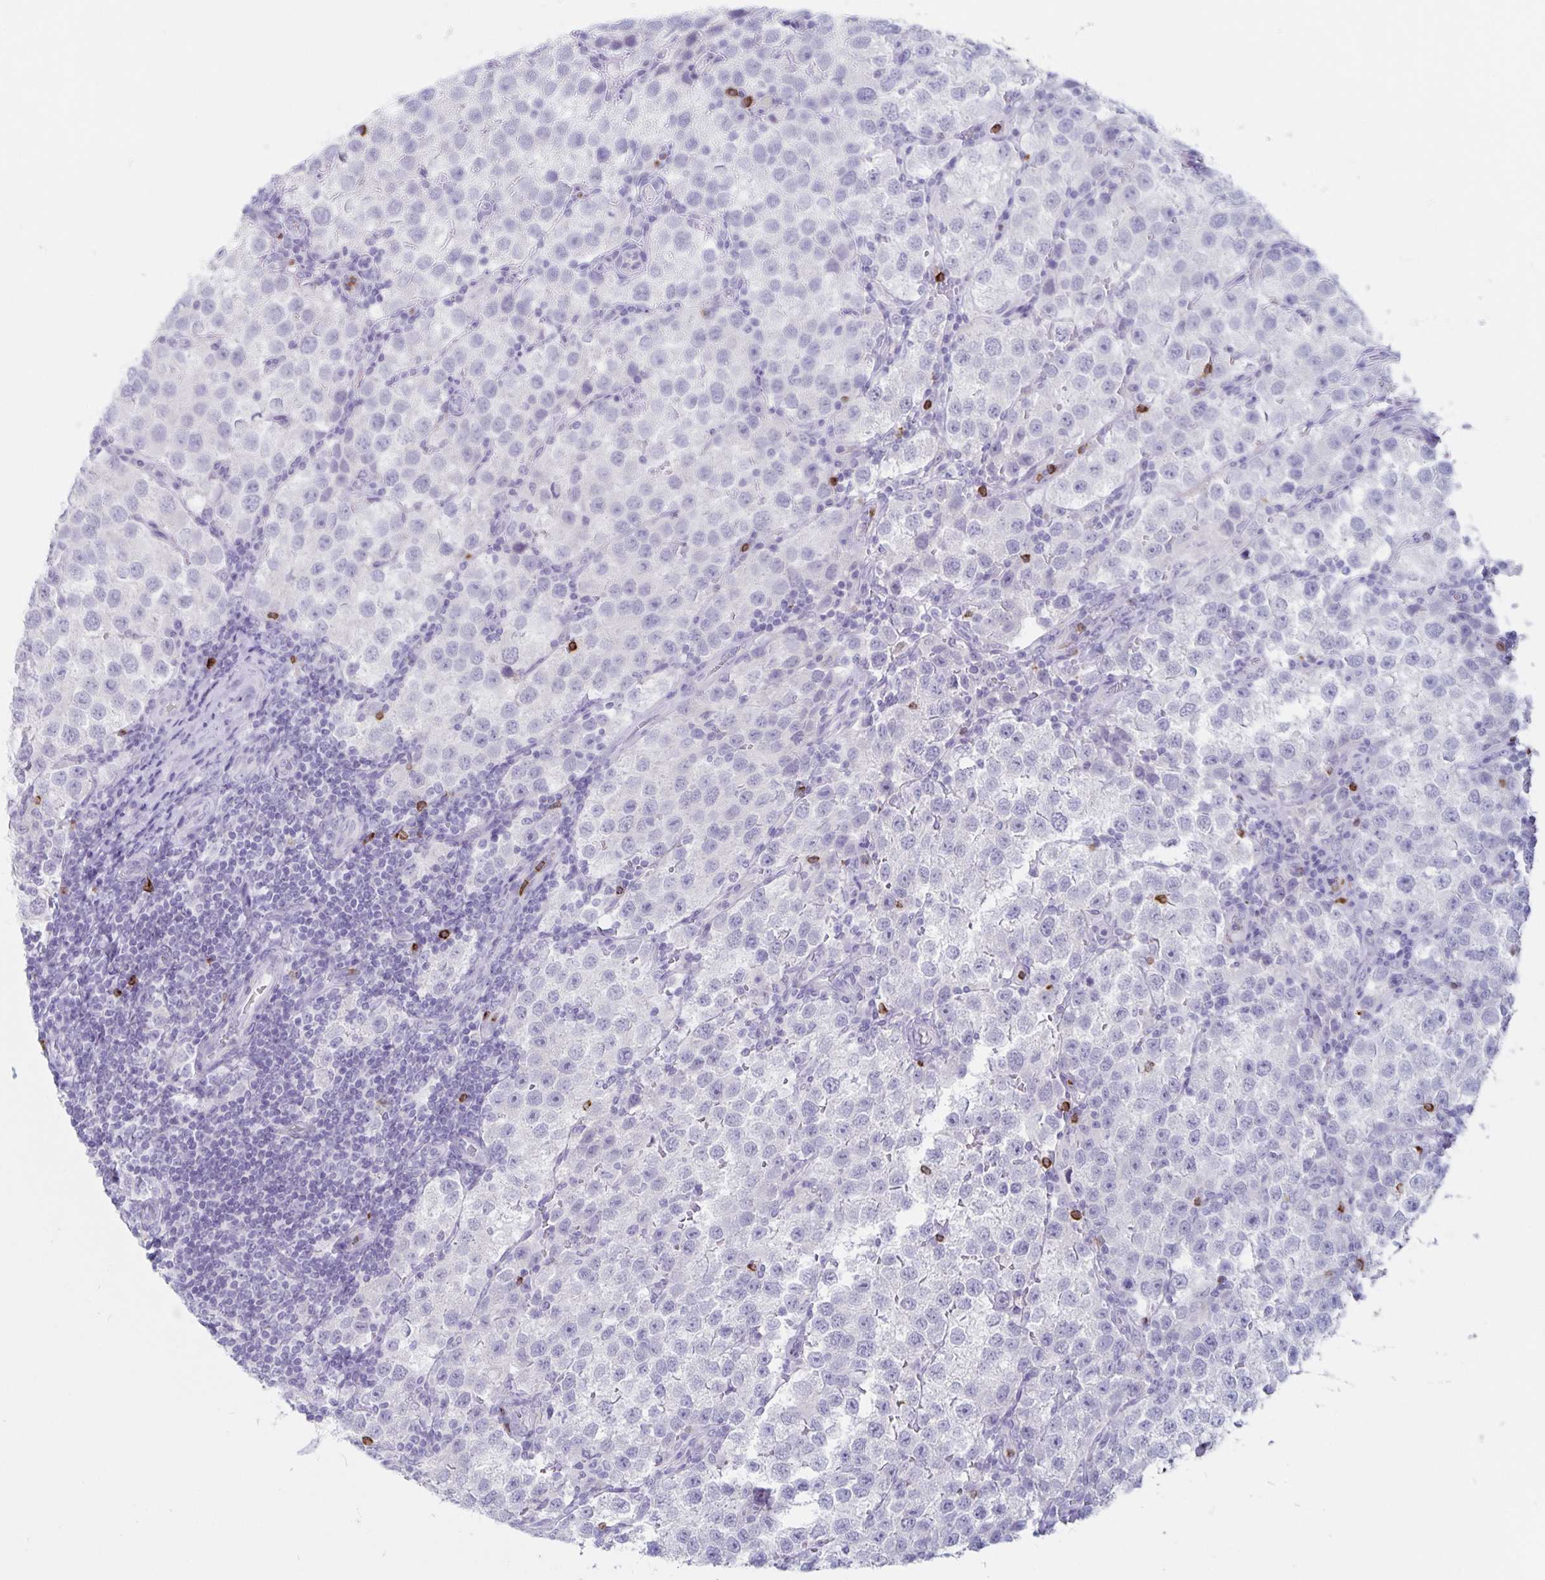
{"staining": {"intensity": "negative", "quantity": "none", "location": "none"}, "tissue": "testis cancer", "cell_type": "Tumor cells", "image_type": "cancer", "snomed": [{"axis": "morphology", "description": "Seminoma, NOS"}, {"axis": "topography", "description": "Testis"}], "caption": "IHC photomicrograph of neoplastic tissue: seminoma (testis) stained with DAB (3,3'-diaminobenzidine) demonstrates no significant protein expression in tumor cells.", "gene": "GNLY", "patient": {"sex": "male", "age": 37}}